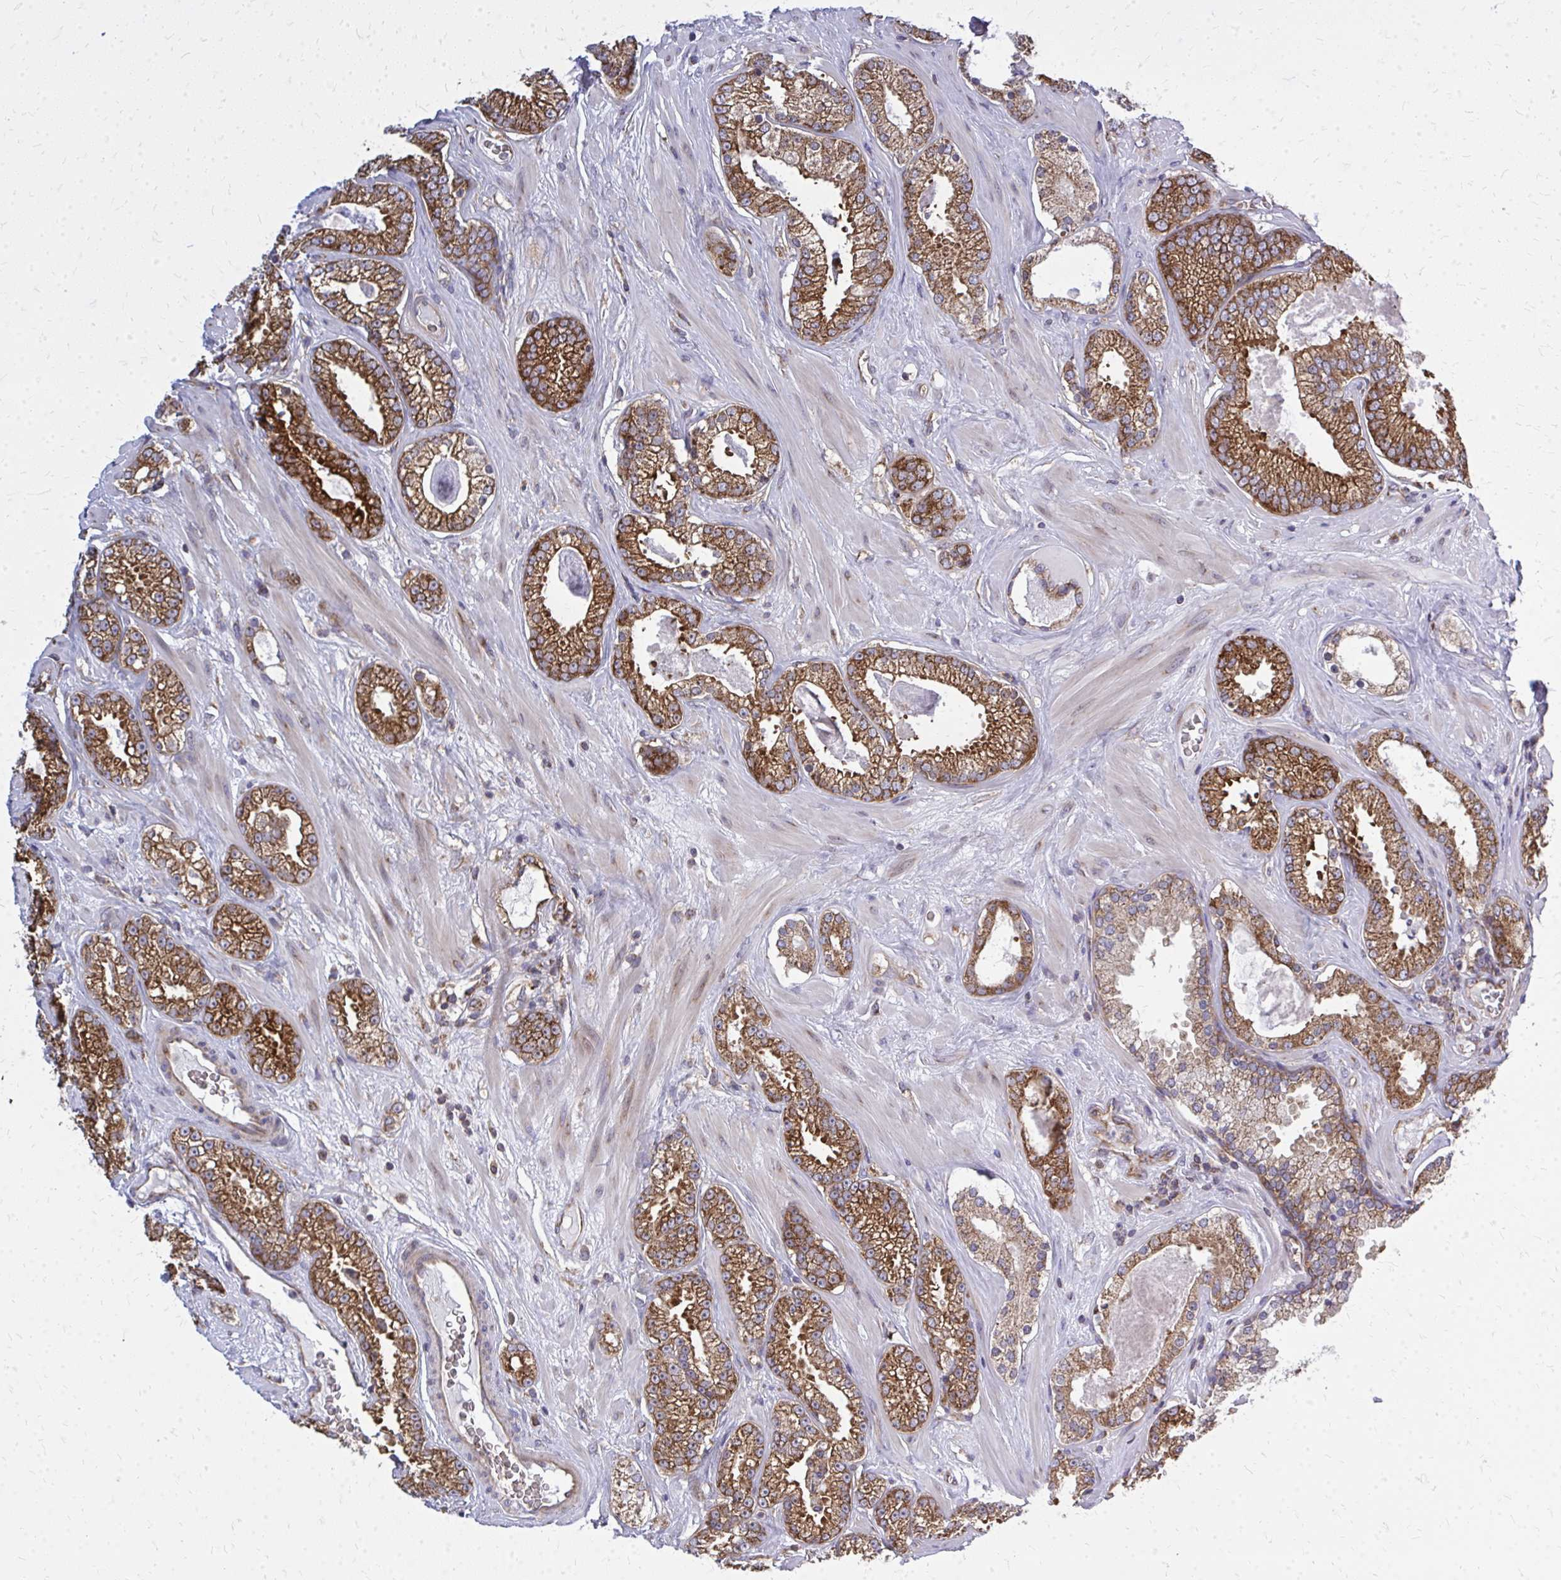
{"staining": {"intensity": "strong", "quantity": ">75%", "location": "cytoplasmic/membranous"}, "tissue": "prostate cancer", "cell_type": "Tumor cells", "image_type": "cancer", "snomed": [{"axis": "morphology", "description": "Adenocarcinoma, High grade"}, {"axis": "topography", "description": "Prostate"}], "caption": "Protein staining demonstrates strong cytoplasmic/membranous positivity in about >75% of tumor cells in prostate adenocarcinoma (high-grade).", "gene": "PDK4", "patient": {"sex": "male", "age": 66}}